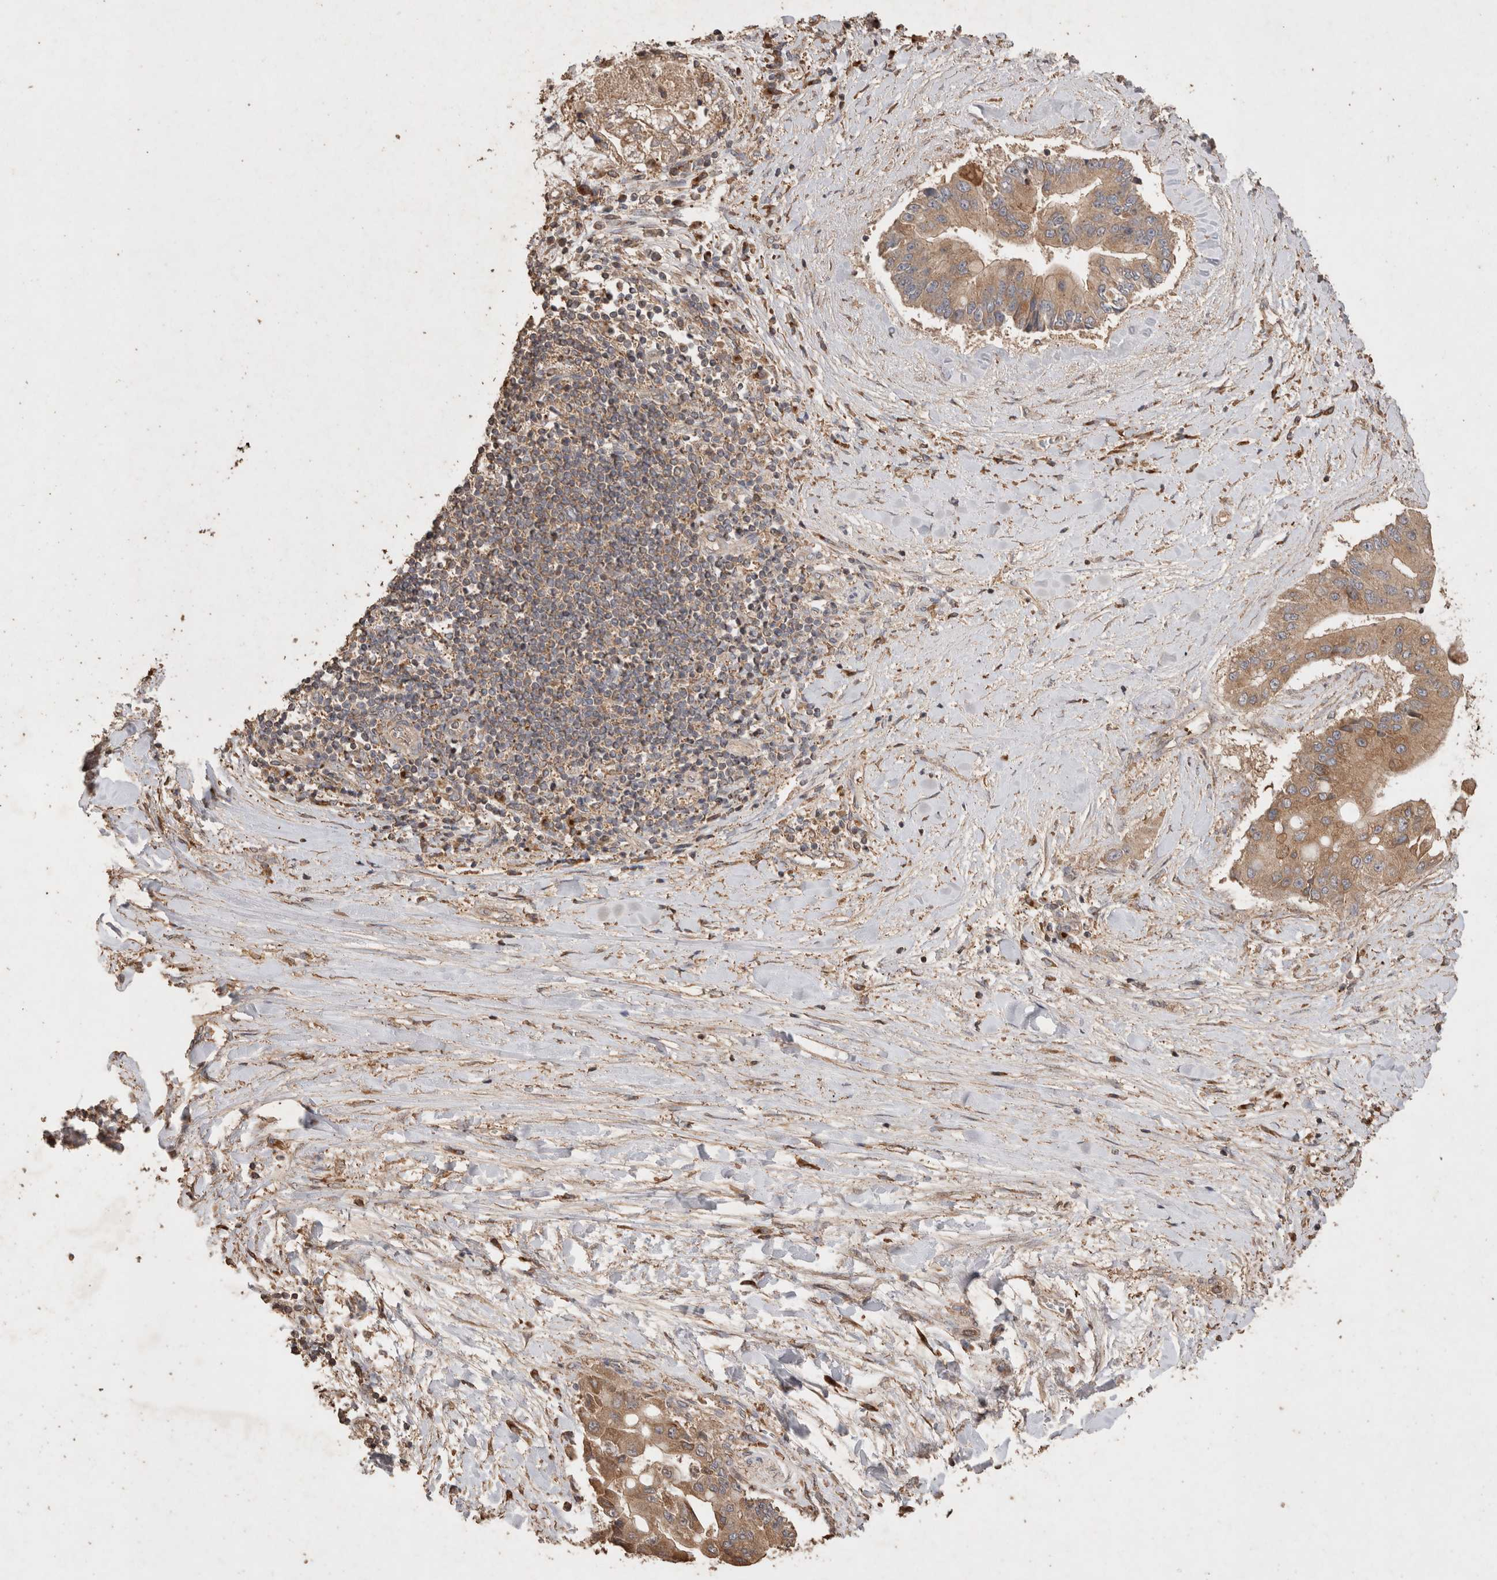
{"staining": {"intensity": "moderate", "quantity": ">75%", "location": "cytoplasmic/membranous"}, "tissue": "liver cancer", "cell_type": "Tumor cells", "image_type": "cancer", "snomed": [{"axis": "morphology", "description": "Cholangiocarcinoma"}, {"axis": "topography", "description": "Liver"}], "caption": "Moderate cytoplasmic/membranous staining for a protein is appreciated in approximately >75% of tumor cells of liver cancer using IHC.", "gene": "SNX31", "patient": {"sex": "male", "age": 50}}